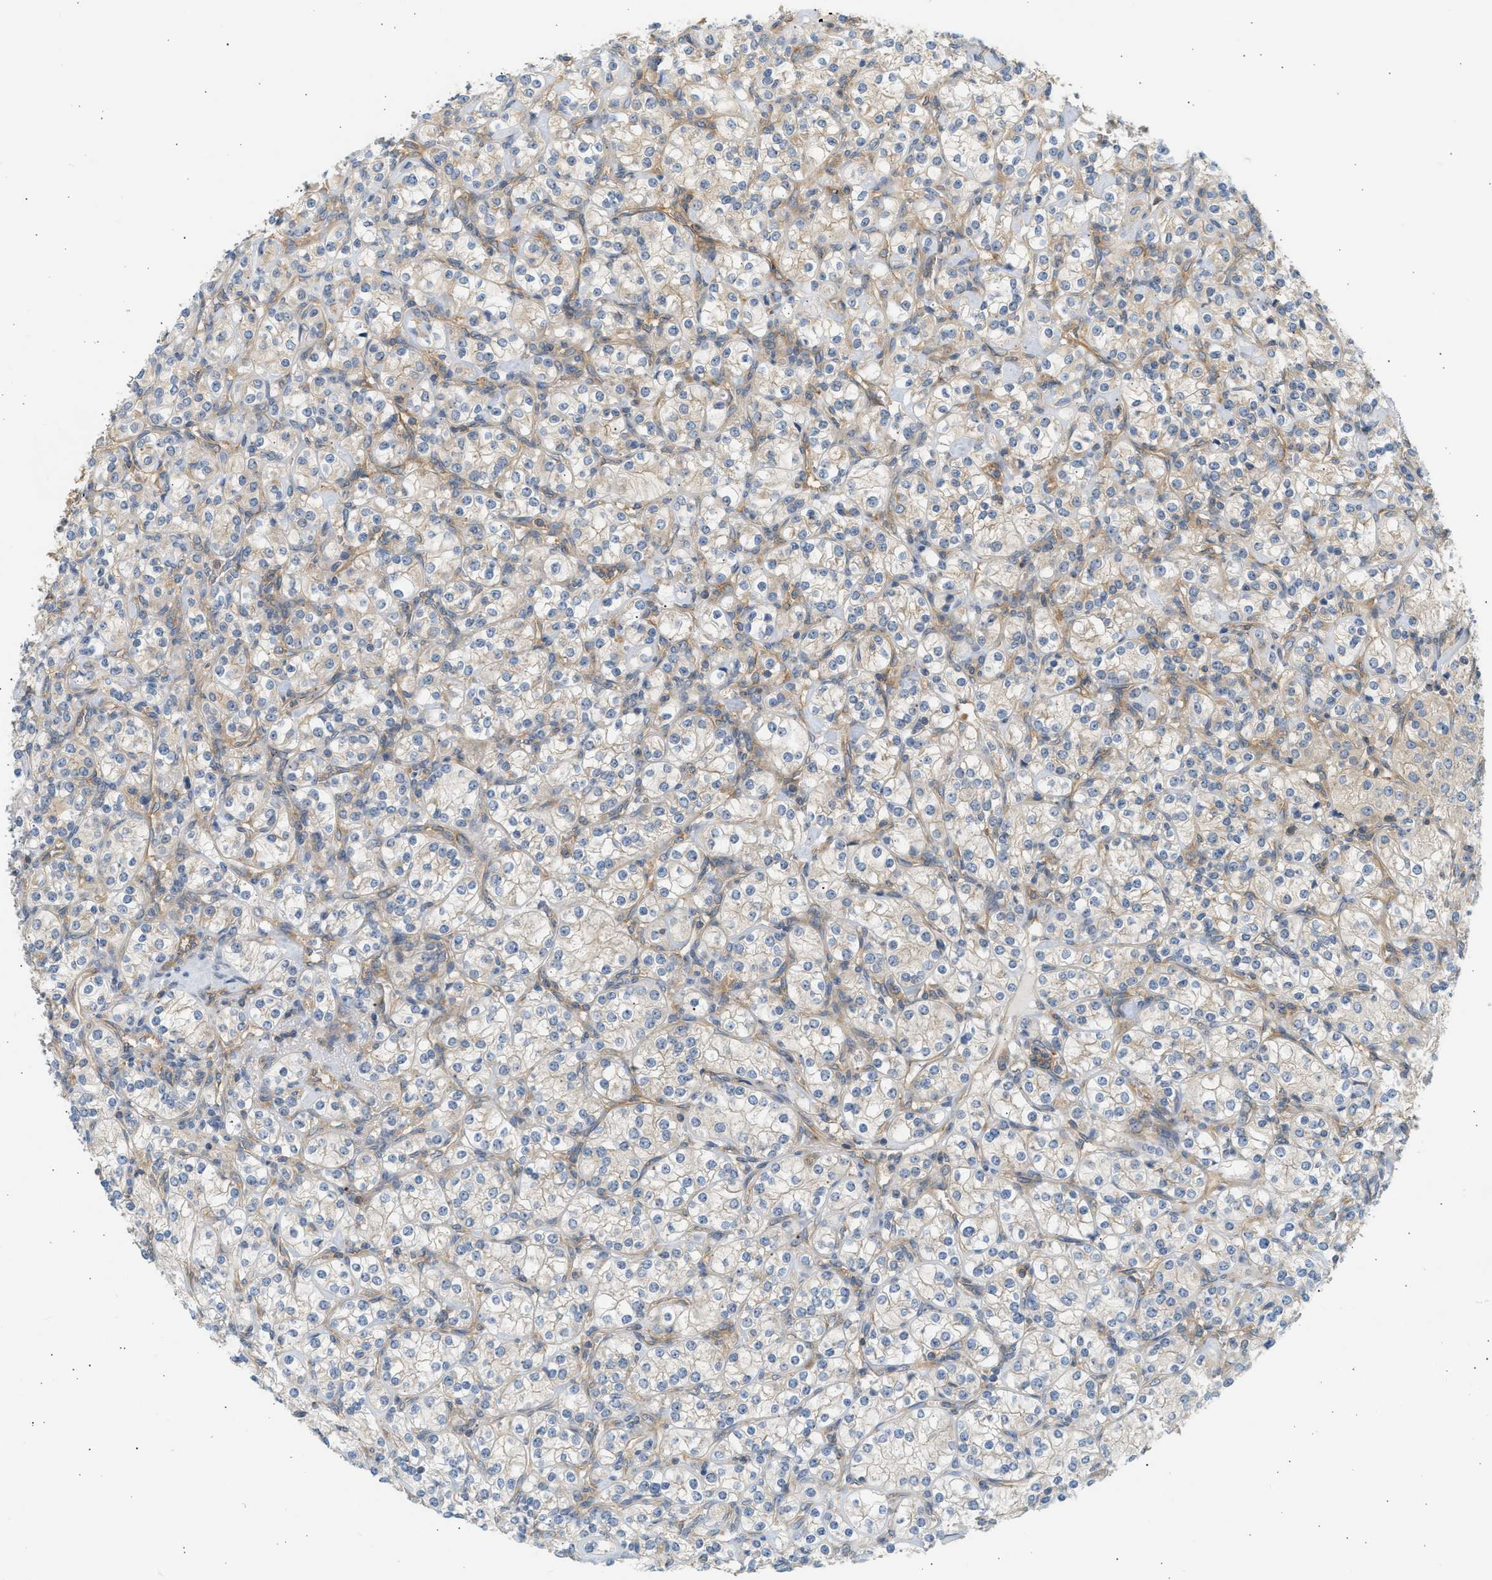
{"staining": {"intensity": "weak", "quantity": "25%-75%", "location": "cytoplasmic/membranous"}, "tissue": "renal cancer", "cell_type": "Tumor cells", "image_type": "cancer", "snomed": [{"axis": "morphology", "description": "Adenocarcinoma, NOS"}, {"axis": "topography", "description": "Kidney"}], "caption": "Human adenocarcinoma (renal) stained with a brown dye shows weak cytoplasmic/membranous positive positivity in about 25%-75% of tumor cells.", "gene": "PAFAH1B1", "patient": {"sex": "male", "age": 77}}